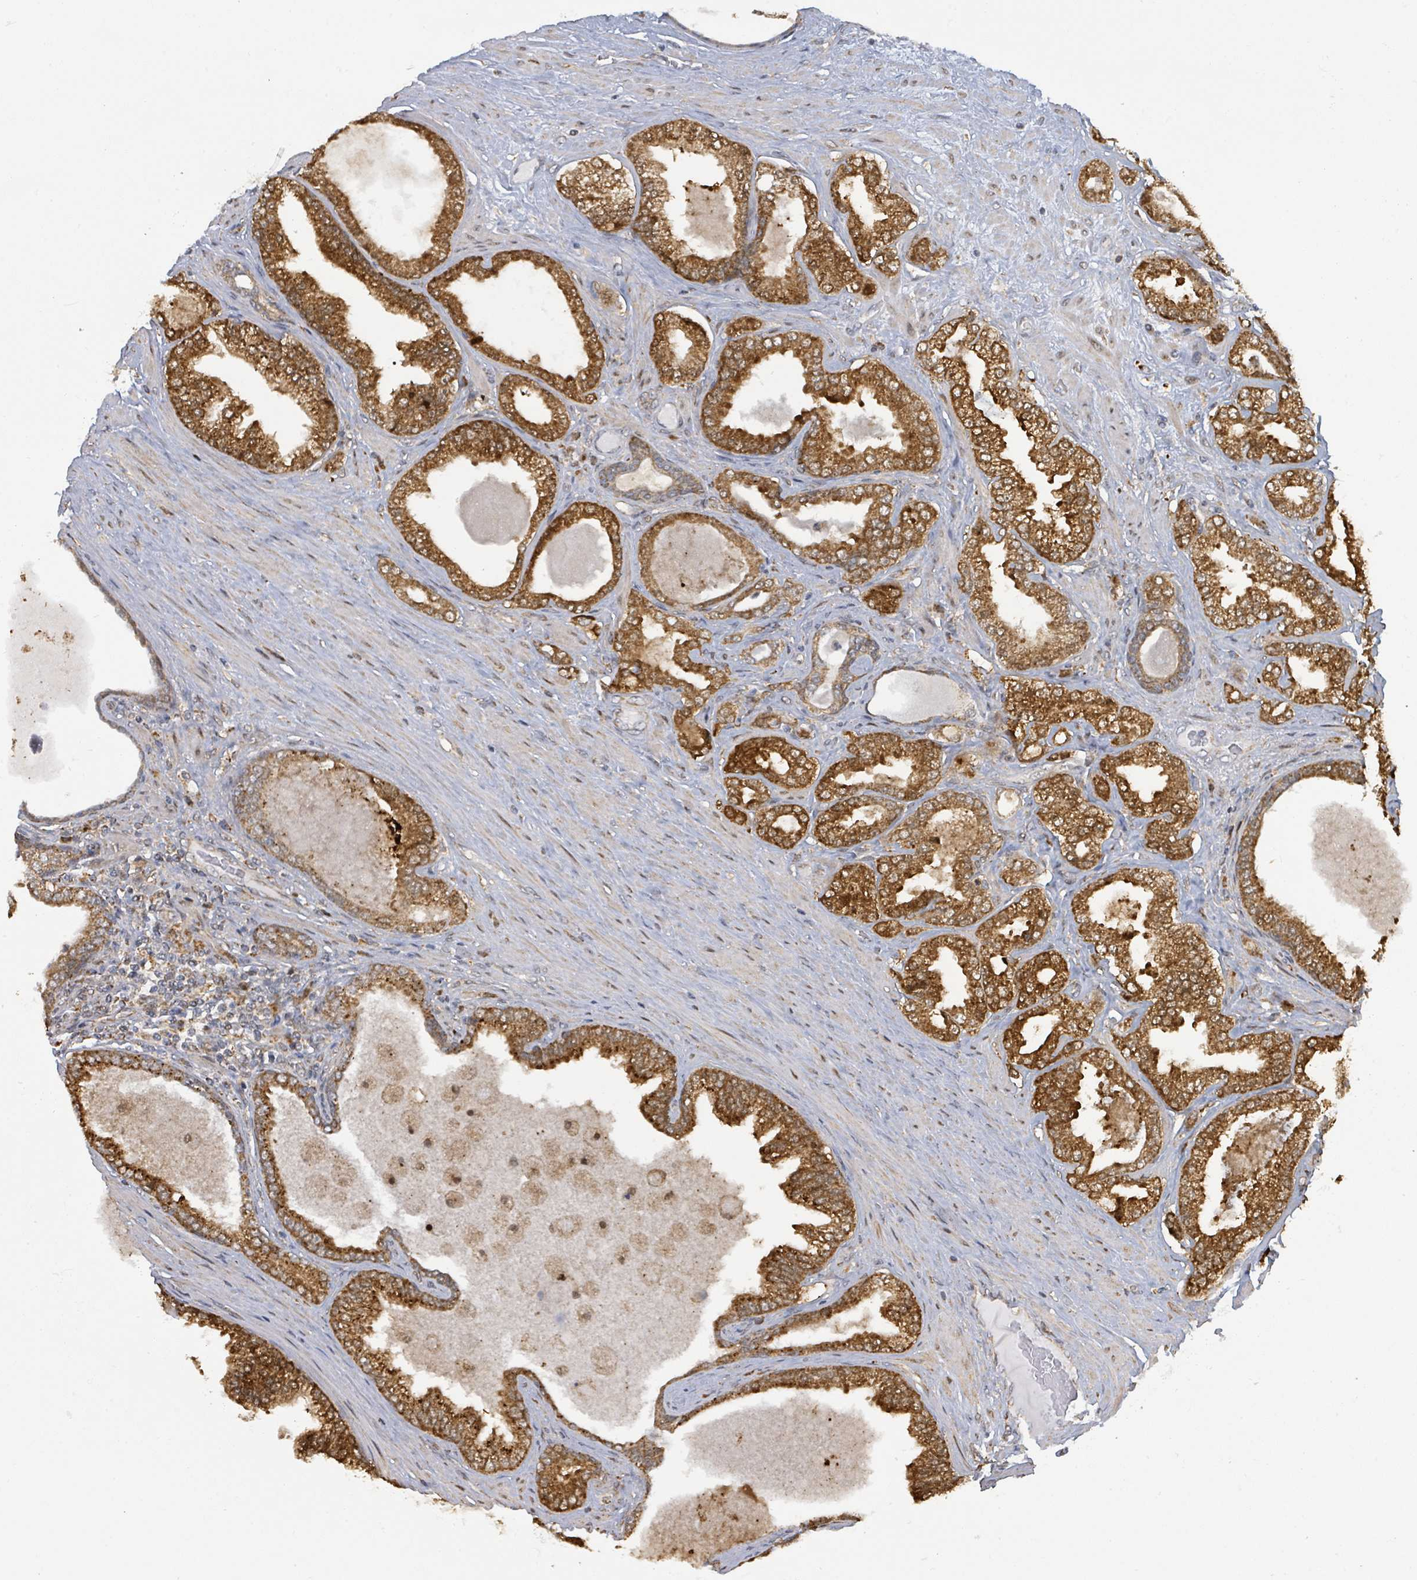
{"staining": {"intensity": "strong", "quantity": ">75%", "location": "cytoplasmic/membranous"}, "tissue": "prostate cancer", "cell_type": "Tumor cells", "image_type": "cancer", "snomed": [{"axis": "morphology", "description": "Adenocarcinoma, Low grade"}, {"axis": "topography", "description": "Prostate"}], "caption": "Tumor cells display strong cytoplasmic/membranous expression in about >75% of cells in prostate adenocarcinoma (low-grade). The protein is stained brown, and the nuclei are stained in blue (DAB IHC with brightfield microscopy, high magnification).", "gene": "PSMB7", "patient": {"sex": "male", "age": 63}}